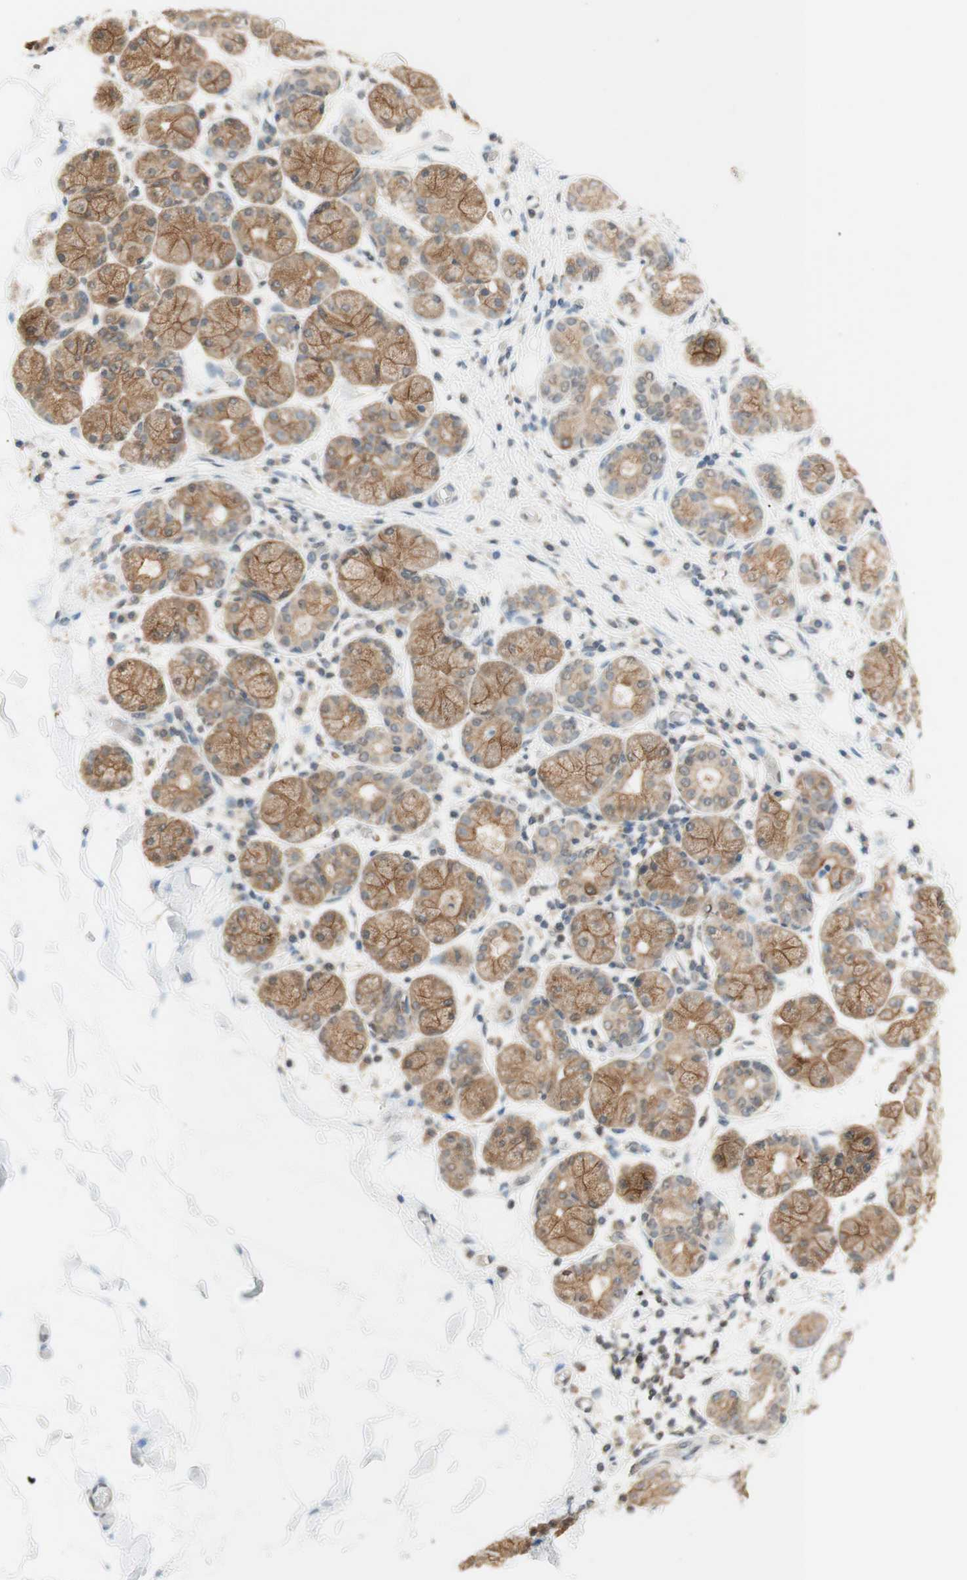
{"staining": {"intensity": "moderate", "quantity": ">75%", "location": "cytoplasmic/membranous"}, "tissue": "salivary gland", "cell_type": "Glandular cells", "image_type": "normal", "snomed": [{"axis": "morphology", "description": "Normal tissue, NOS"}, {"axis": "topography", "description": "Salivary gland"}], "caption": "About >75% of glandular cells in benign human salivary gland demonstrate moderate cytoplasmic/membranous protein expression as visualized by brown immunohistochemical staining.", "gene": "SPINT2", "patient": {"sex": "female", "age": 24}}